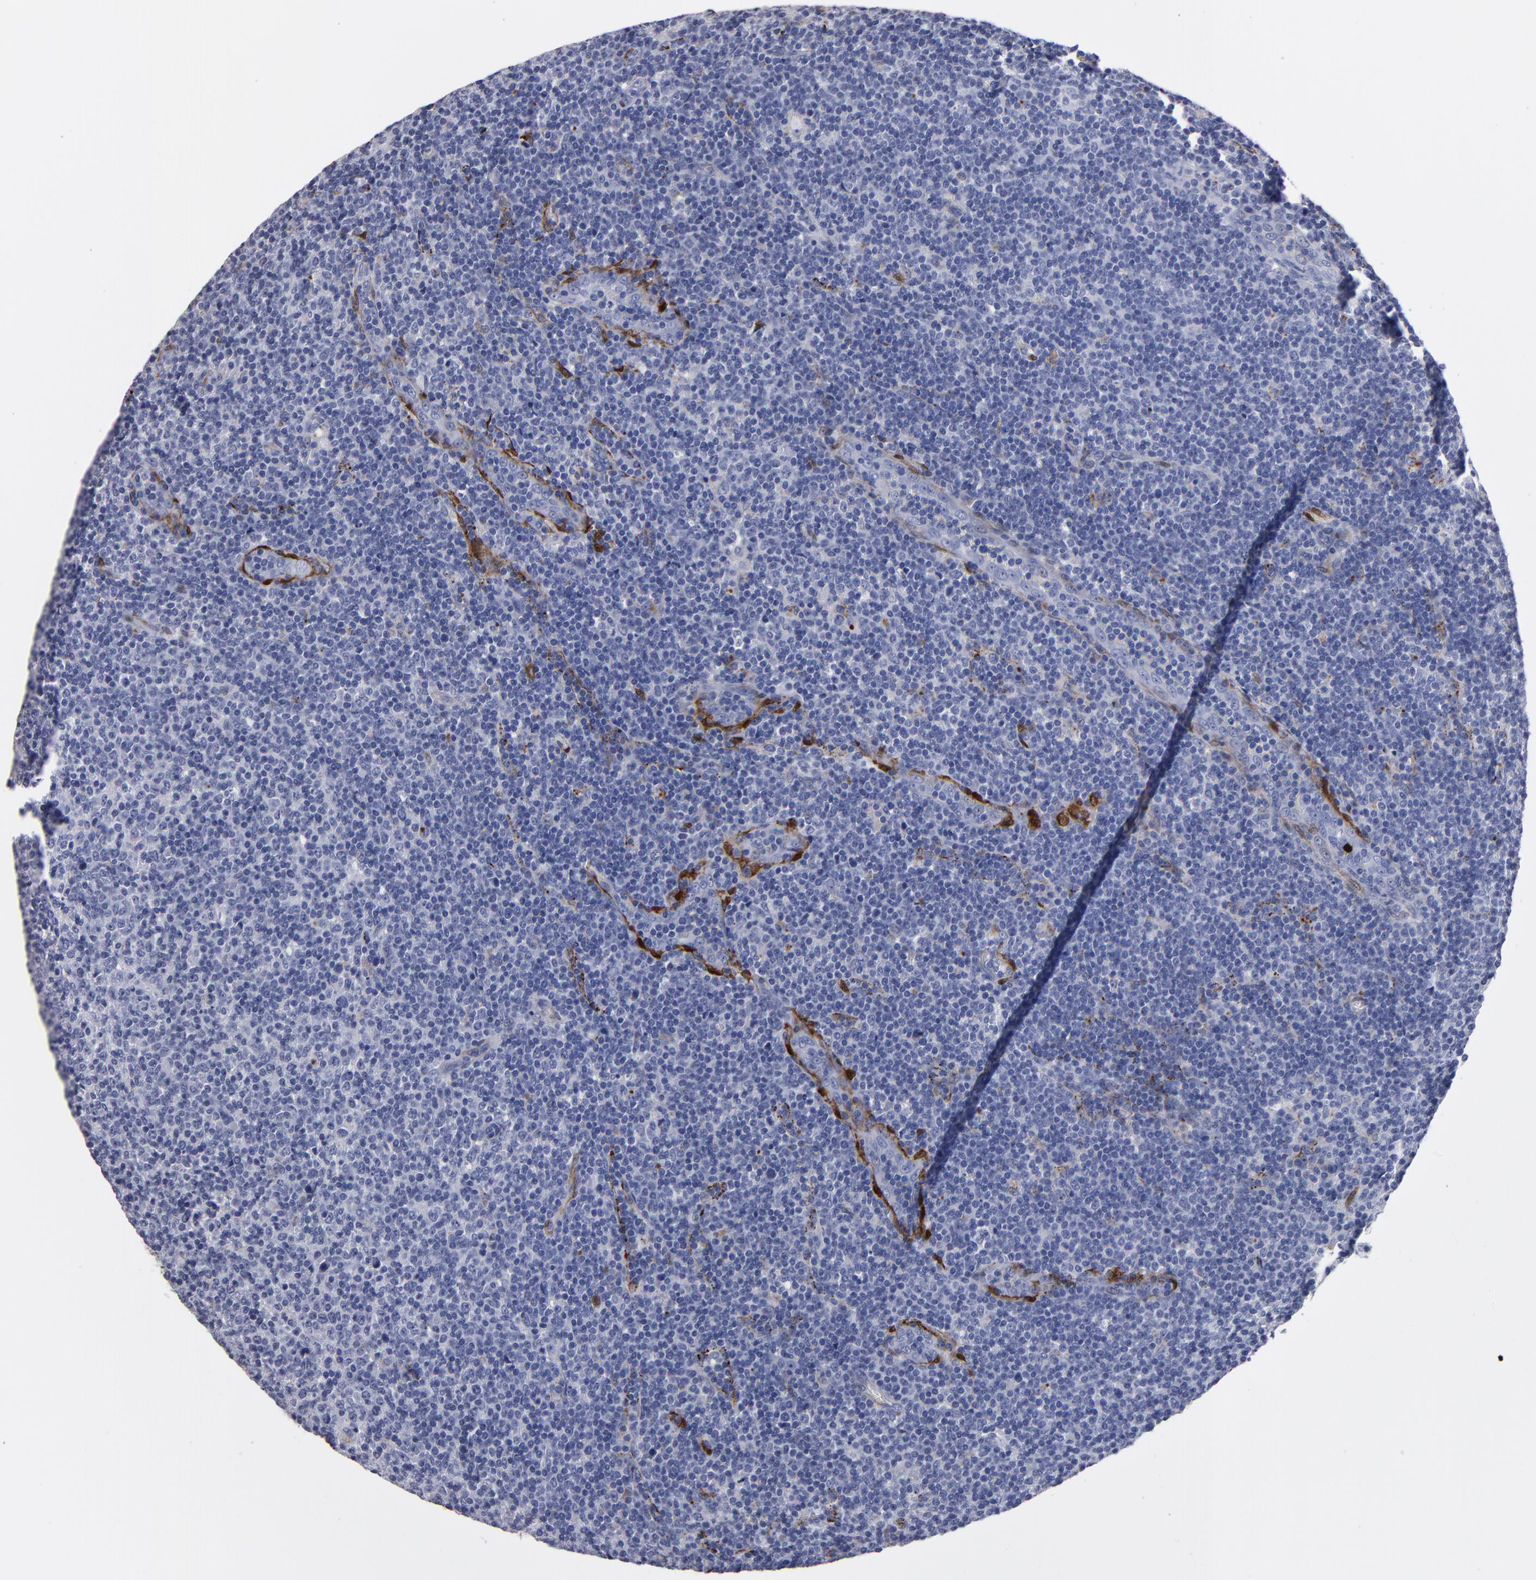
{"staining": {"intensity": "negative", "quantity": "none", "location": "none"}, "tissue": "lymphoma", "cell_type": "Tumor cells", "image_type": "cancer", "snomed": [{"axis": "morphology", "description": "Malignant lymphoma, non-Hodgkin's type, Low grade"}, {"axis": "topography", "description": "Lymph node"}], "caption": "There is no significant expression in tumor cells of low-grade malignant lymphoma, non-Hodgkin's type. The staining was performed using DAB to visualize the protein expression in brown, while the nuclei were stained in blue with hematoxylin (Magnification: 20x).", "gene": "FABP4", "patient": {"sex": "male", "age": 70}}